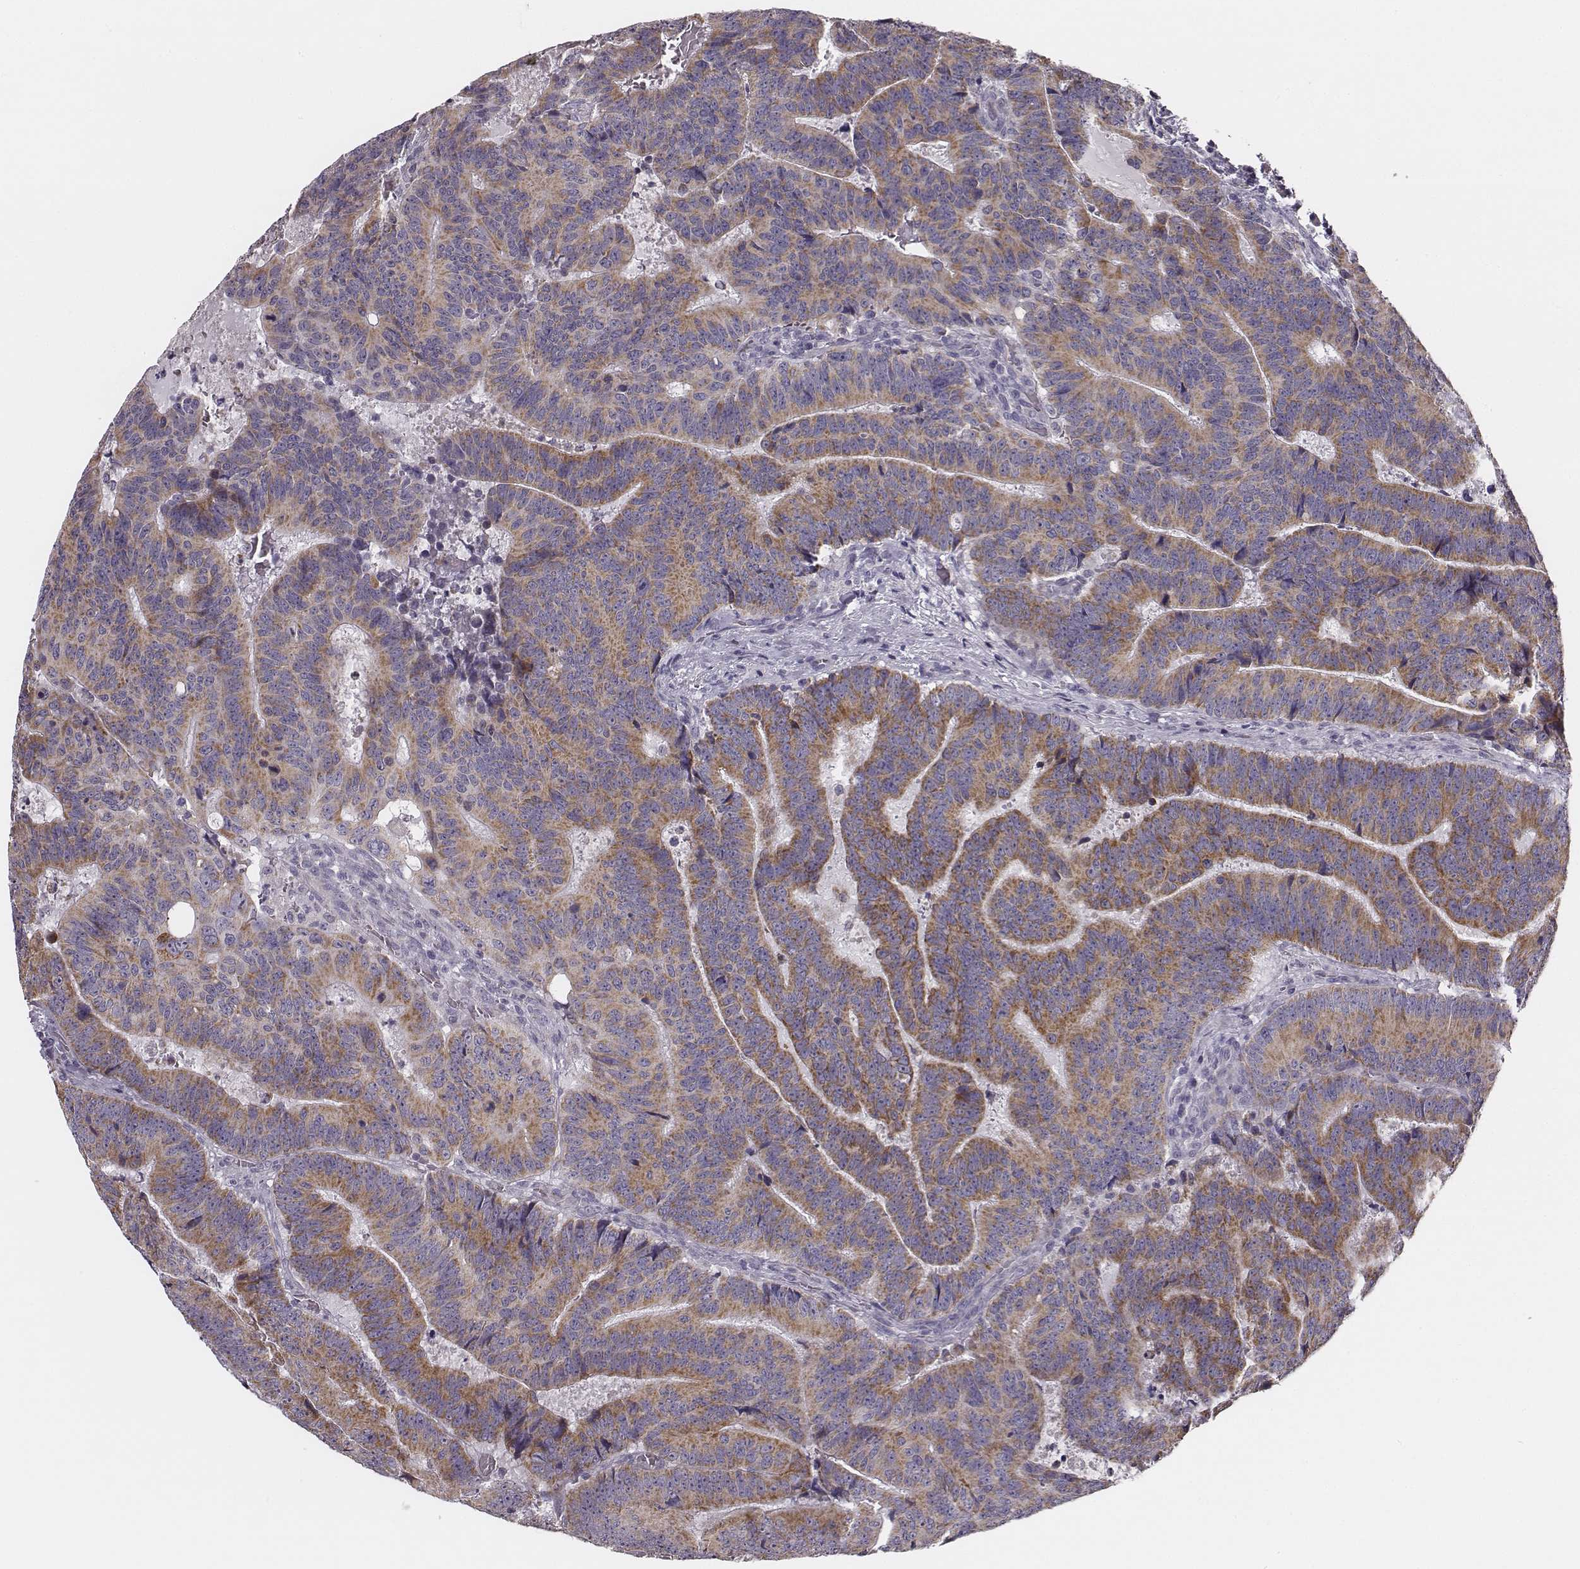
{"staining": {"intensity": "moderate", "quantity": ">75%", "location": "cytoplasmic/membranous"}, "tissue": "colorectal cancer", "cell_type": "Tumor cells", "image_type": "cancer", "snomed": [{"axis": "morphology", "description": "Adenocarcinoma, NOS"}, {"axis": "topography", "description": "Colon"}], "caption": "Protein staining displays moderate cytoplasmic/membranous staining in about >75% of tumor cells in colorectal adenocarcinoma.", "gene": "UBL4B", "patient": {"sex": "female", "age": 82}}